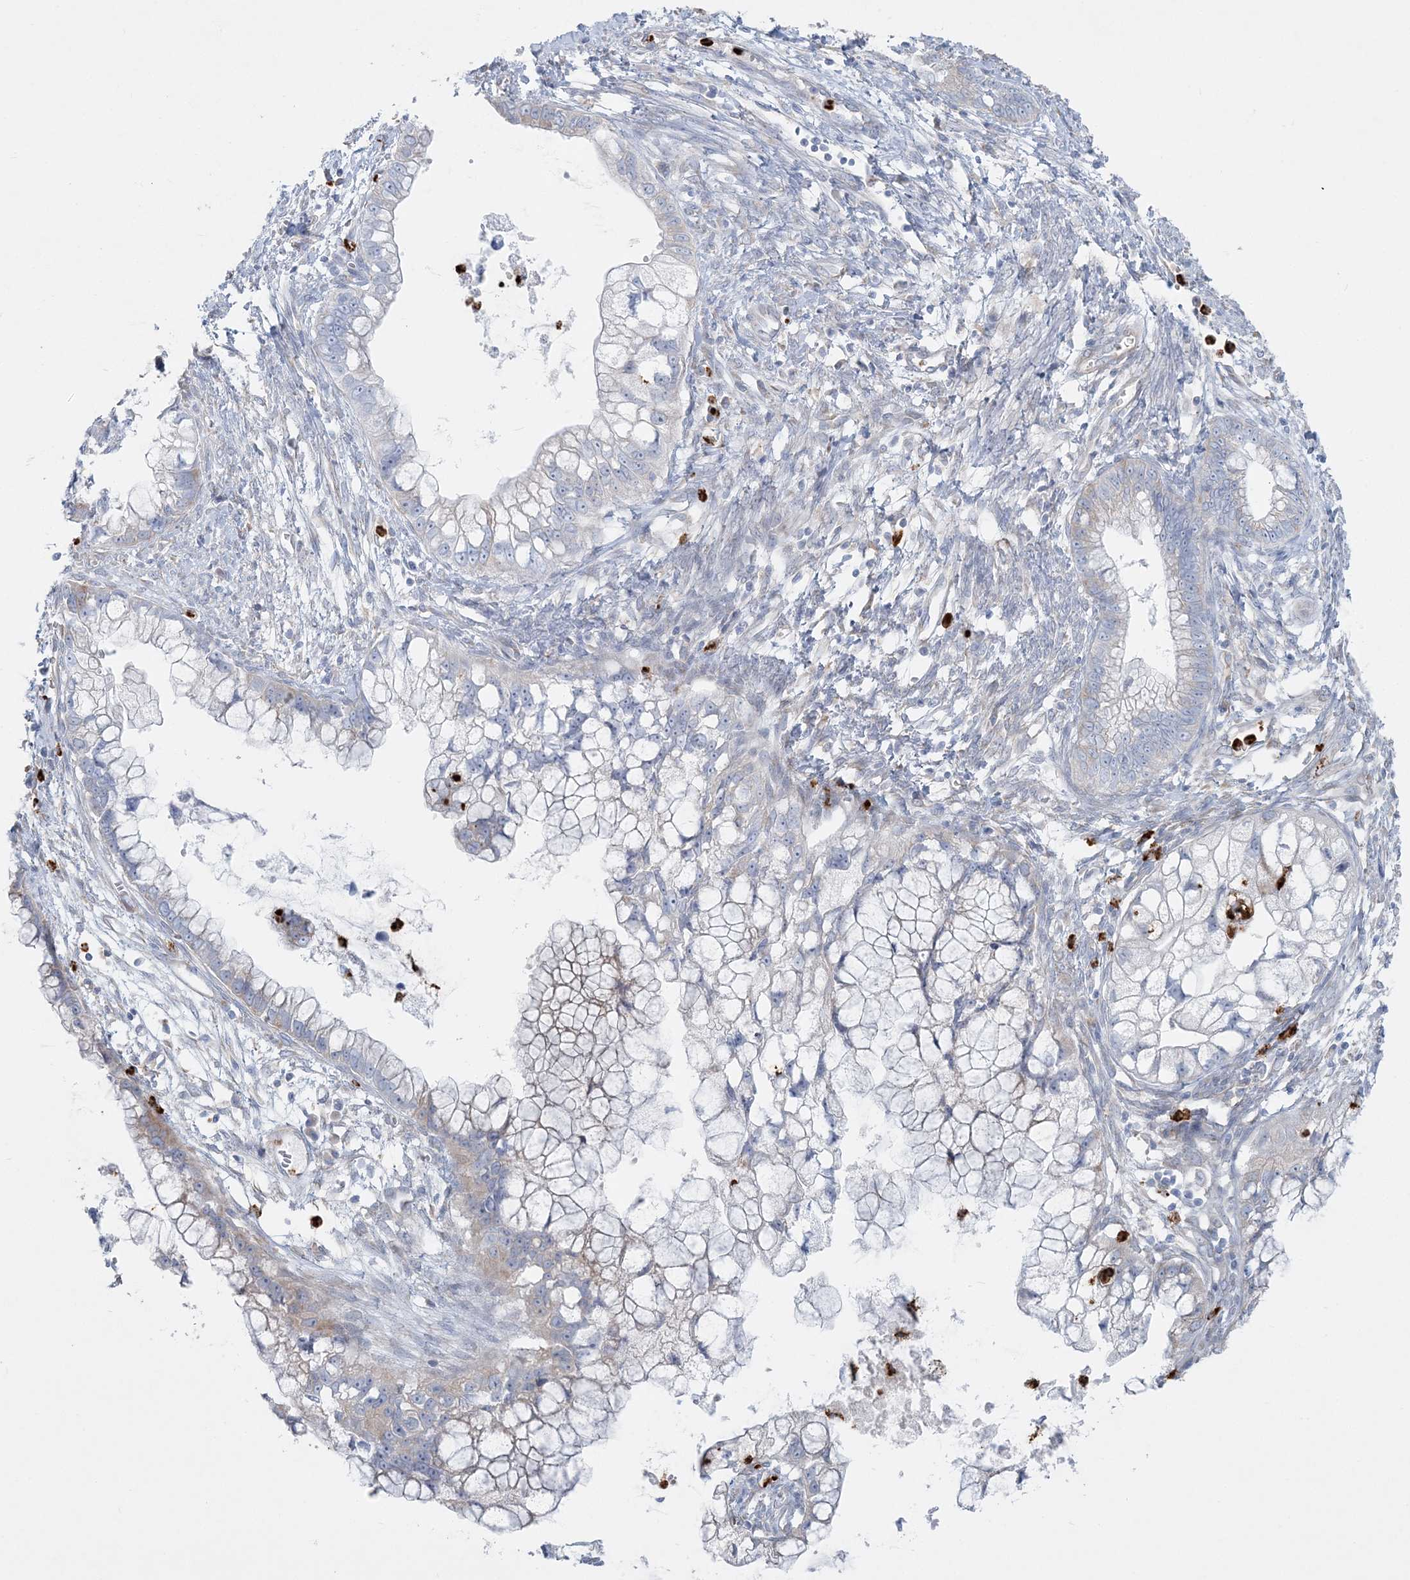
{"staining": {"intensity": "weak", "quantity": "<25%", "location": "cytoplasmic/membranous"}, "tissue": "cervical cancer", "cell_type": "Tumor cells", "image_type": "cancer", "snomed": [{"axis": "morphology", "description": "Adenocarcinoma, NOS"}, {"axis": "topography", "description": "Cervix"}], "caption": "IHC of adenocarcinoma (cervical) reveals no staining in tumor cells.", "gene": "CCNJ", "patient": {"sex": "female", "age": 44}}